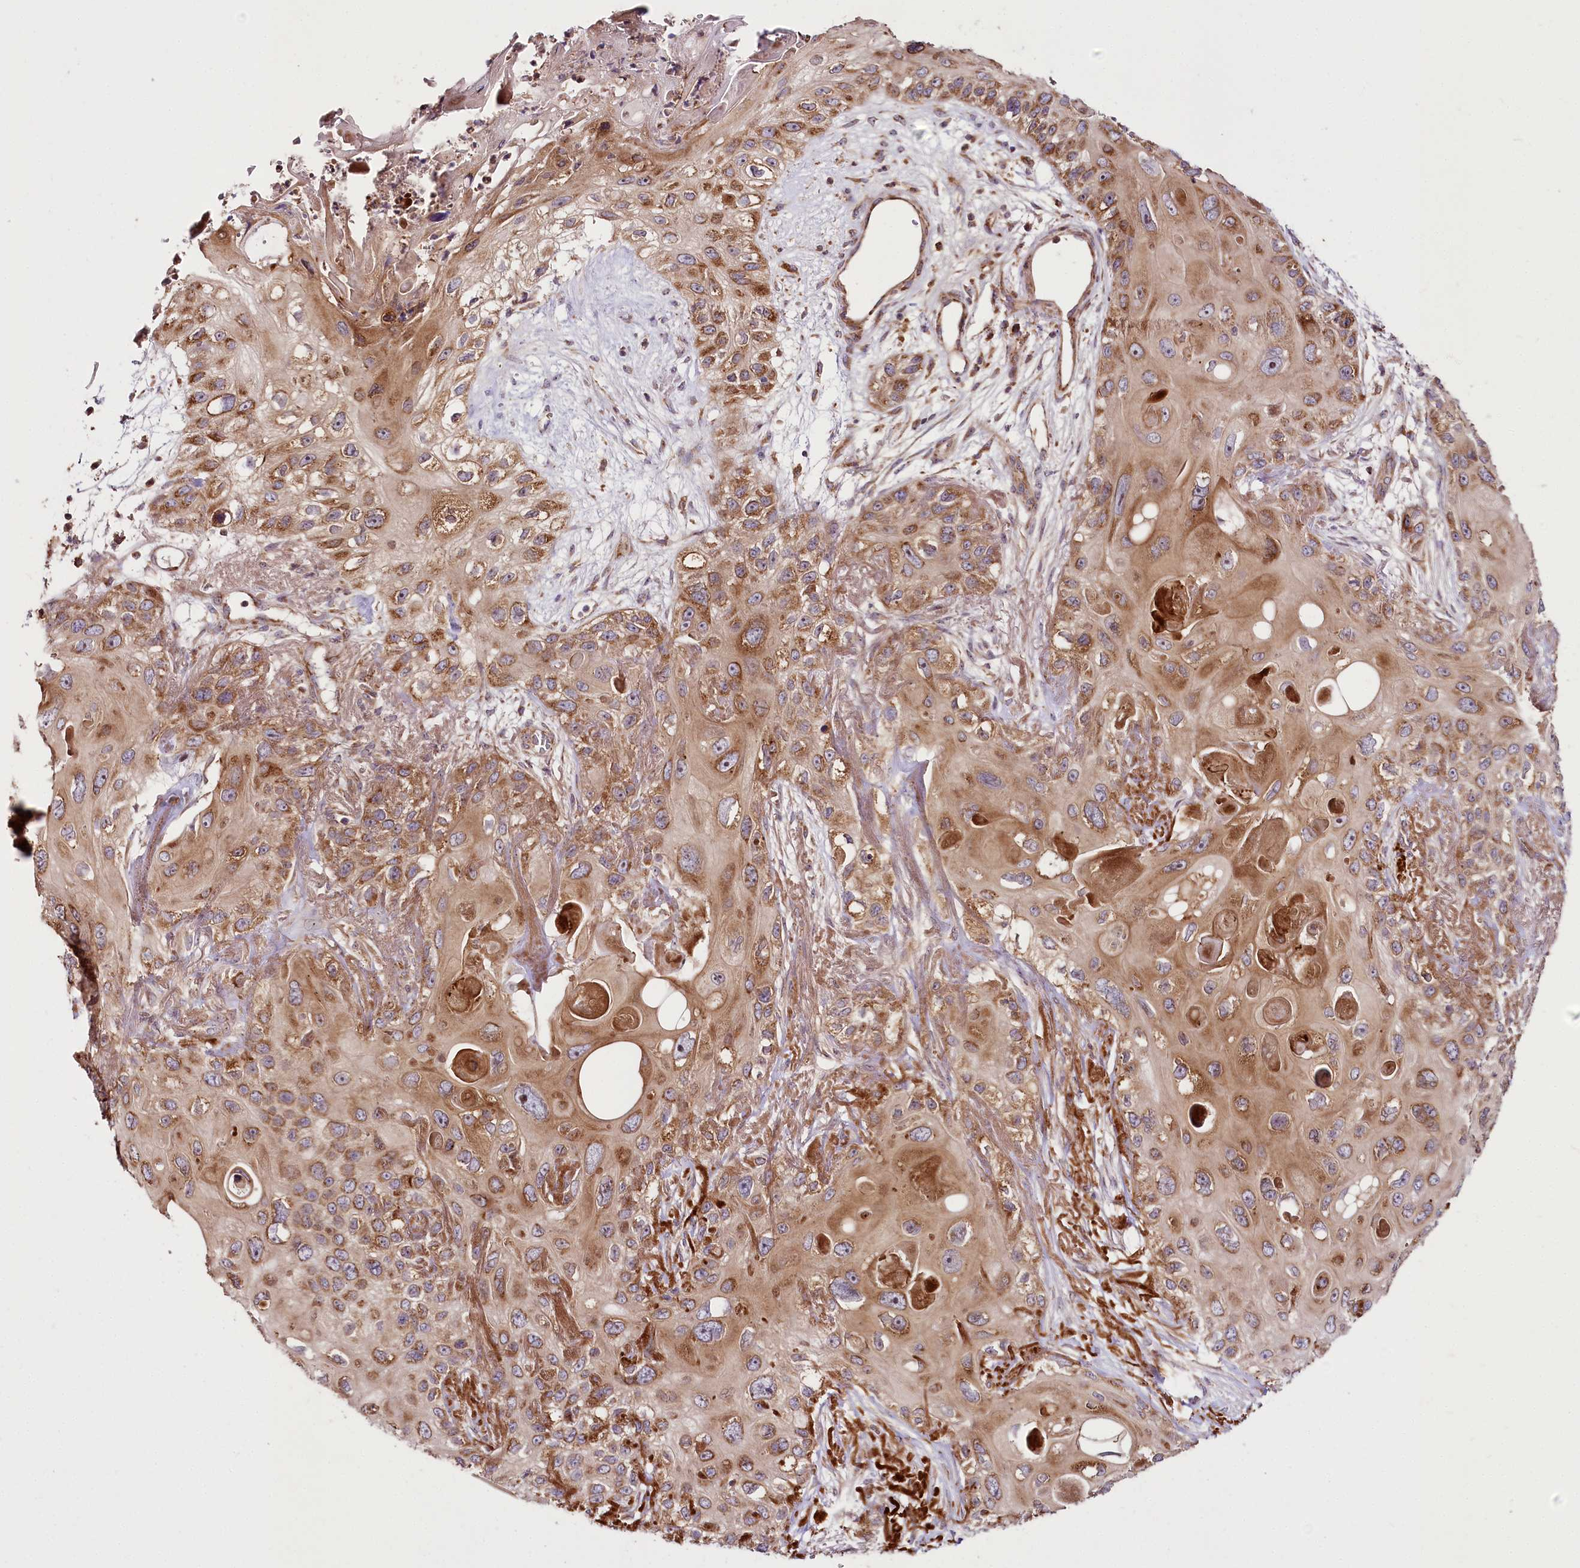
{"staining": {"intensity": "moderate", "quantity": ">75%", "location": "cytoplasmic/membranous,nuclear"}, "tissue": "skin cancer", "cell_type": "Tumor cells", "image_type": "cancer", "snomed": [{"axis": "morphology", "description": "Normal tissue, NOS"}, {"axis": "morphology", "description": "Squamous cell carcinoma, NOS"}, {"axis": "topography", "description": "Skin"}], "caption": "Immunohistochemical staining of human skin cancer displays medium levels of moderate cytoplasmic/membranous and nuclear positivity in approximately >75% of tumor cells.", "gene": "RAB7A", "patient": {"sex": "male", "age": 72}}